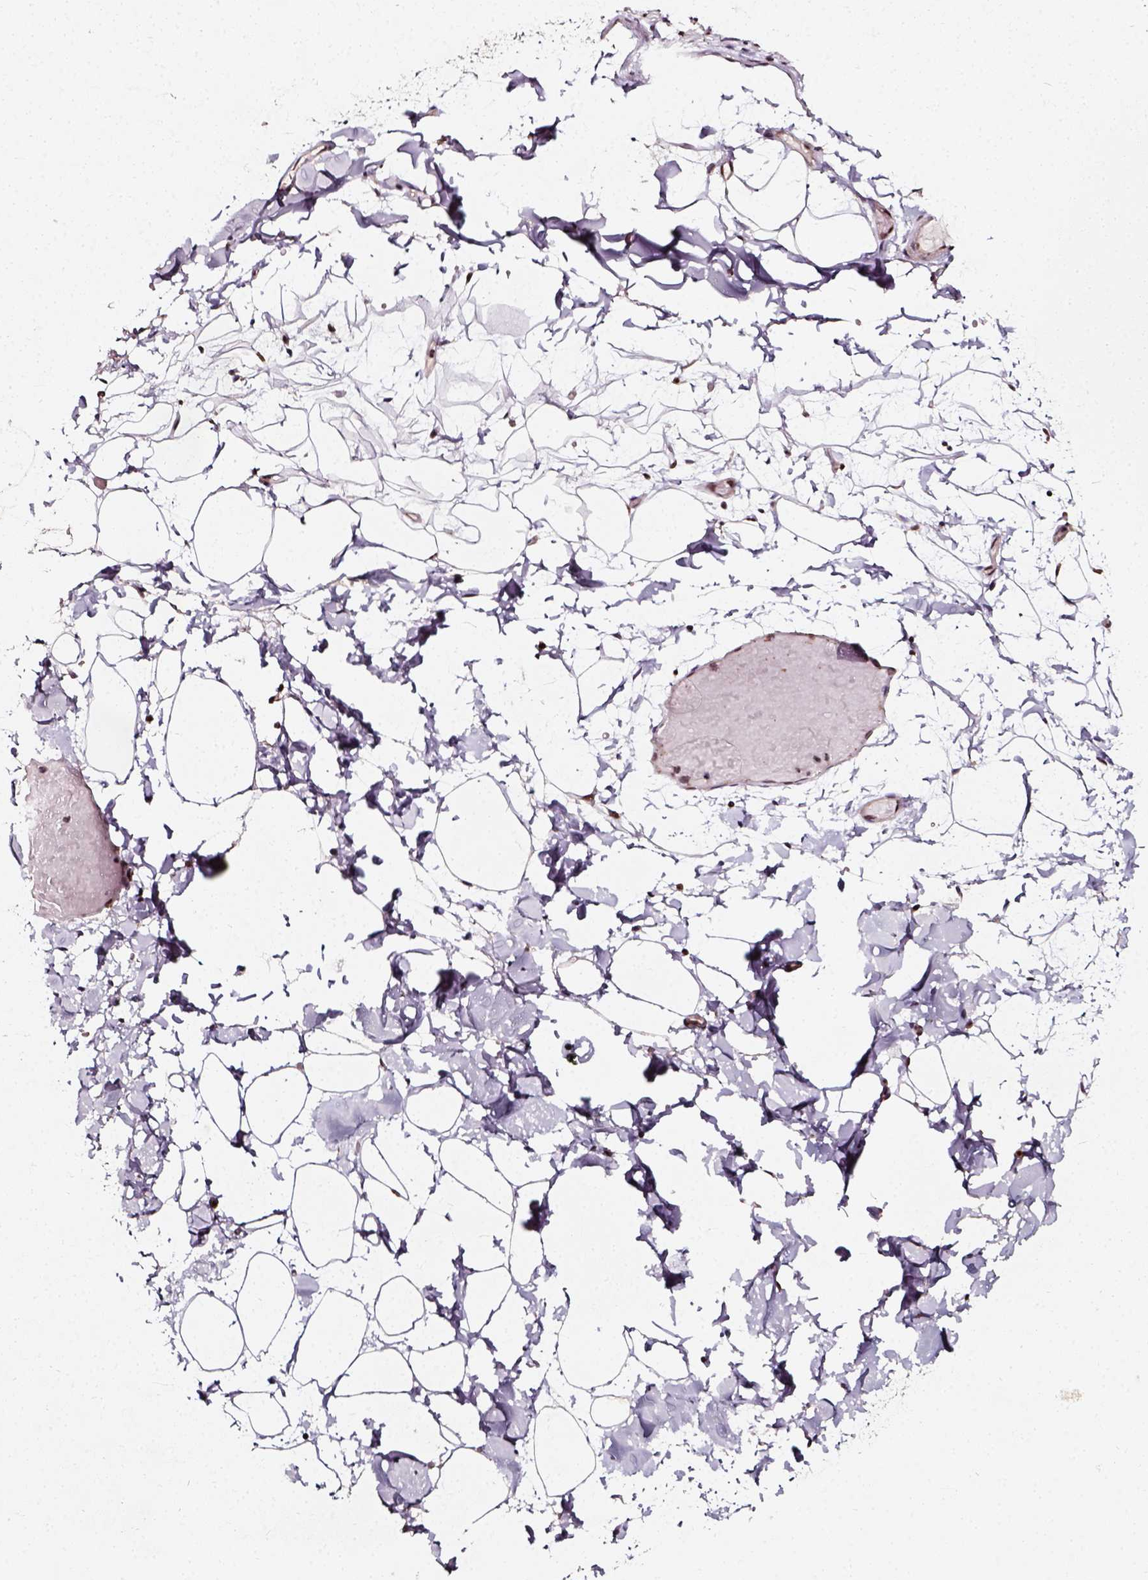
{"staining": {"intensity": "strong", "quantity": ">75%", "location": "nuclear"}, "tissue": "adipose tissue", "cell_type": "Adipocytes", "image_type": "normal", "snomed": [{"axis": "morphology", "description": "Normal tissue, NOS"}, {"axis": "topography", "description": "Gallbladder"}, {"axis": "topography", "description": "Peripheral nerve tissue"}], "caption": "A histopathology image of human adipose tissue stained for a protein reveals strong nuclear brown staining in adipocytes. The protein of interest is shown in brown color, while the nuclei are stained blue.", "gene": "NACC1", "patient": {"sex": "female", "age": 45}}